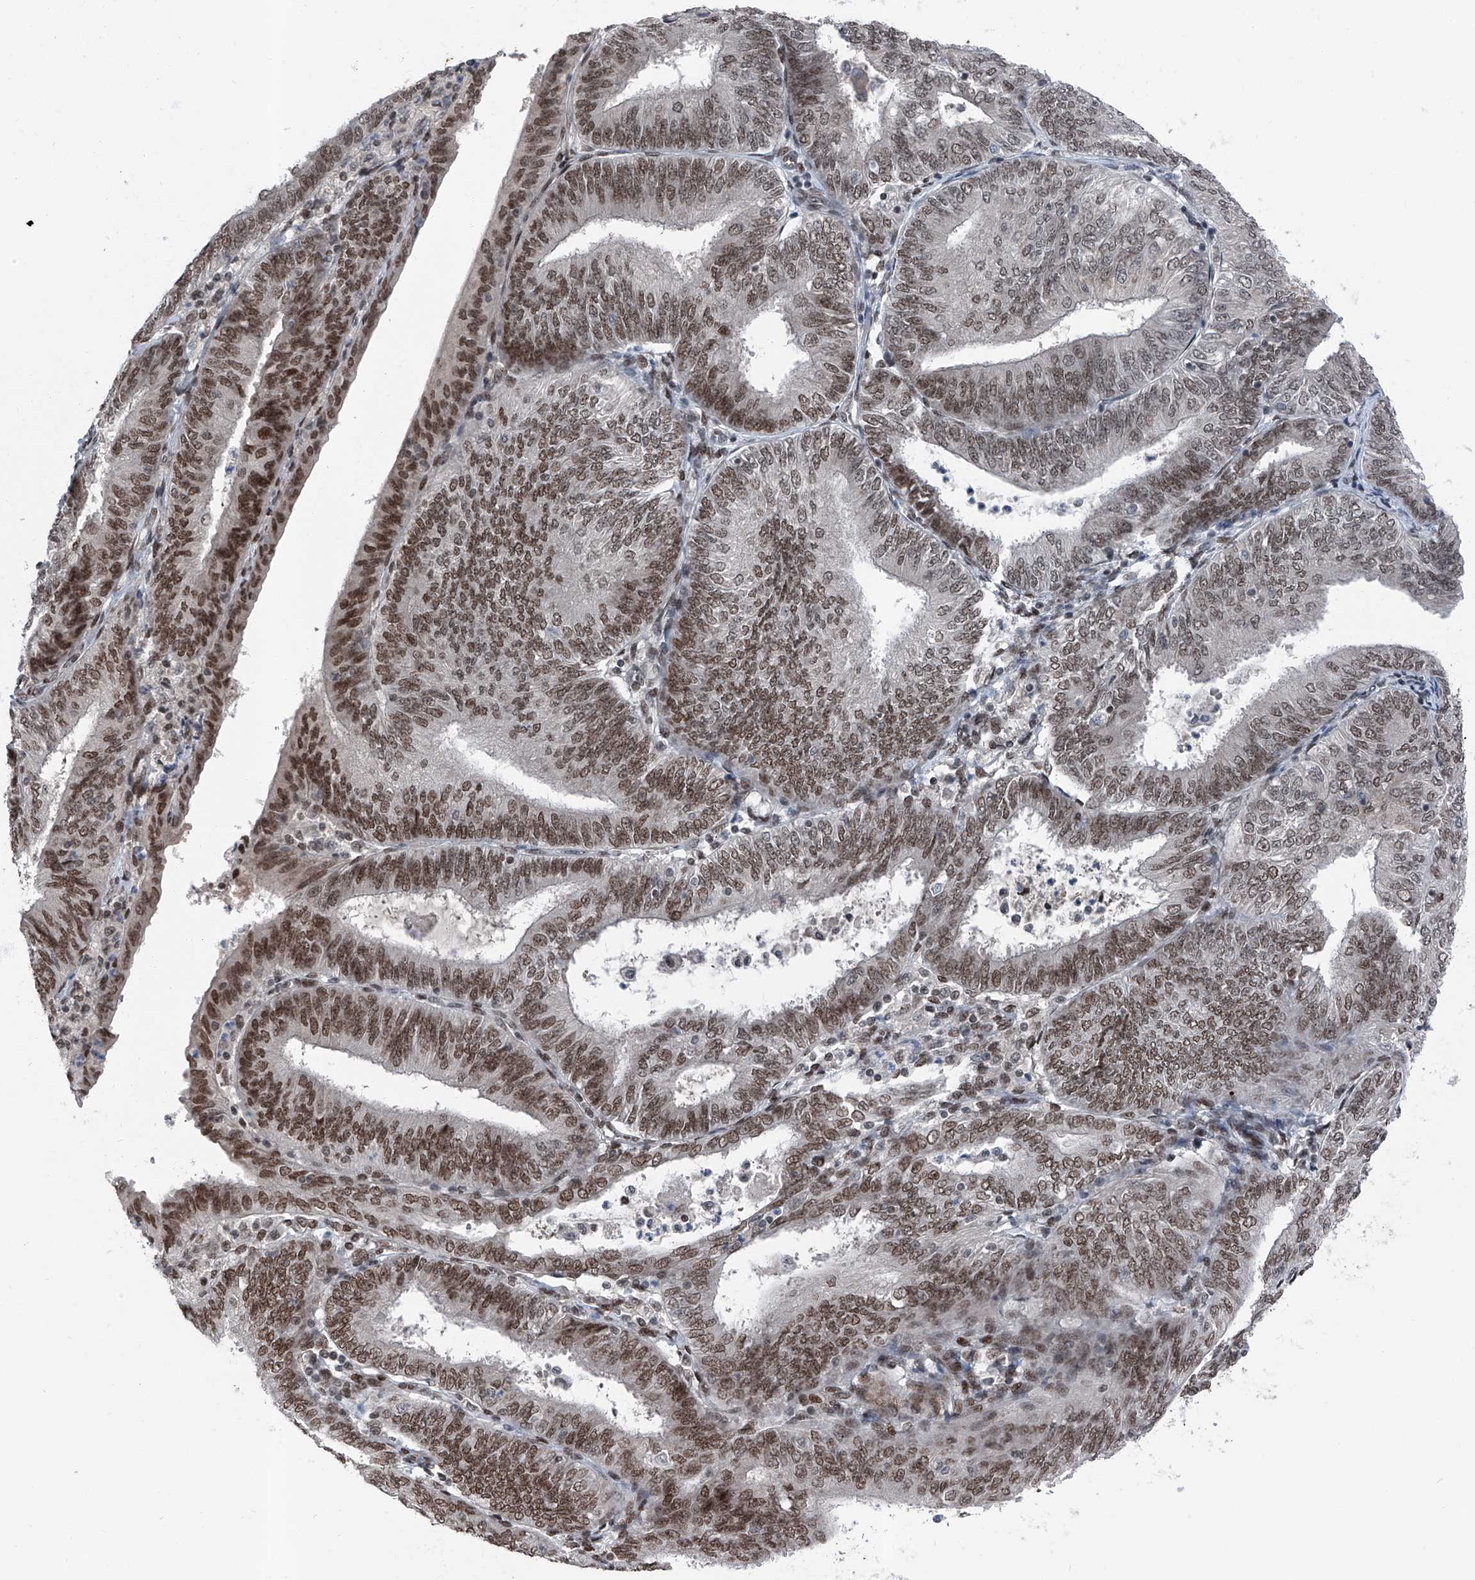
{"staining": {"intensity": "moderate", "quantity": "25%-75%", "location": "nuclear"}, "tissue": "endometrial cancer", "cell_type": "Tumor cells", "image_type": "cancer", "snomed": [{"axis": "morphology", "description": "Adenocarcinoma, NOS"}, {"axis": "topography", "description": "Endometrium"}], "caption": "Protein expression analysis of human endometrial cancer reveals moderate nuclear expression in approximately 25%-75% of tumor cells. Using DAB (brown) and hematoxylin (blue) stains, captured at high magnification using brightfield microscopy.", "gene": "BMI1", "patient": {"sex": "female", "age": 58}}